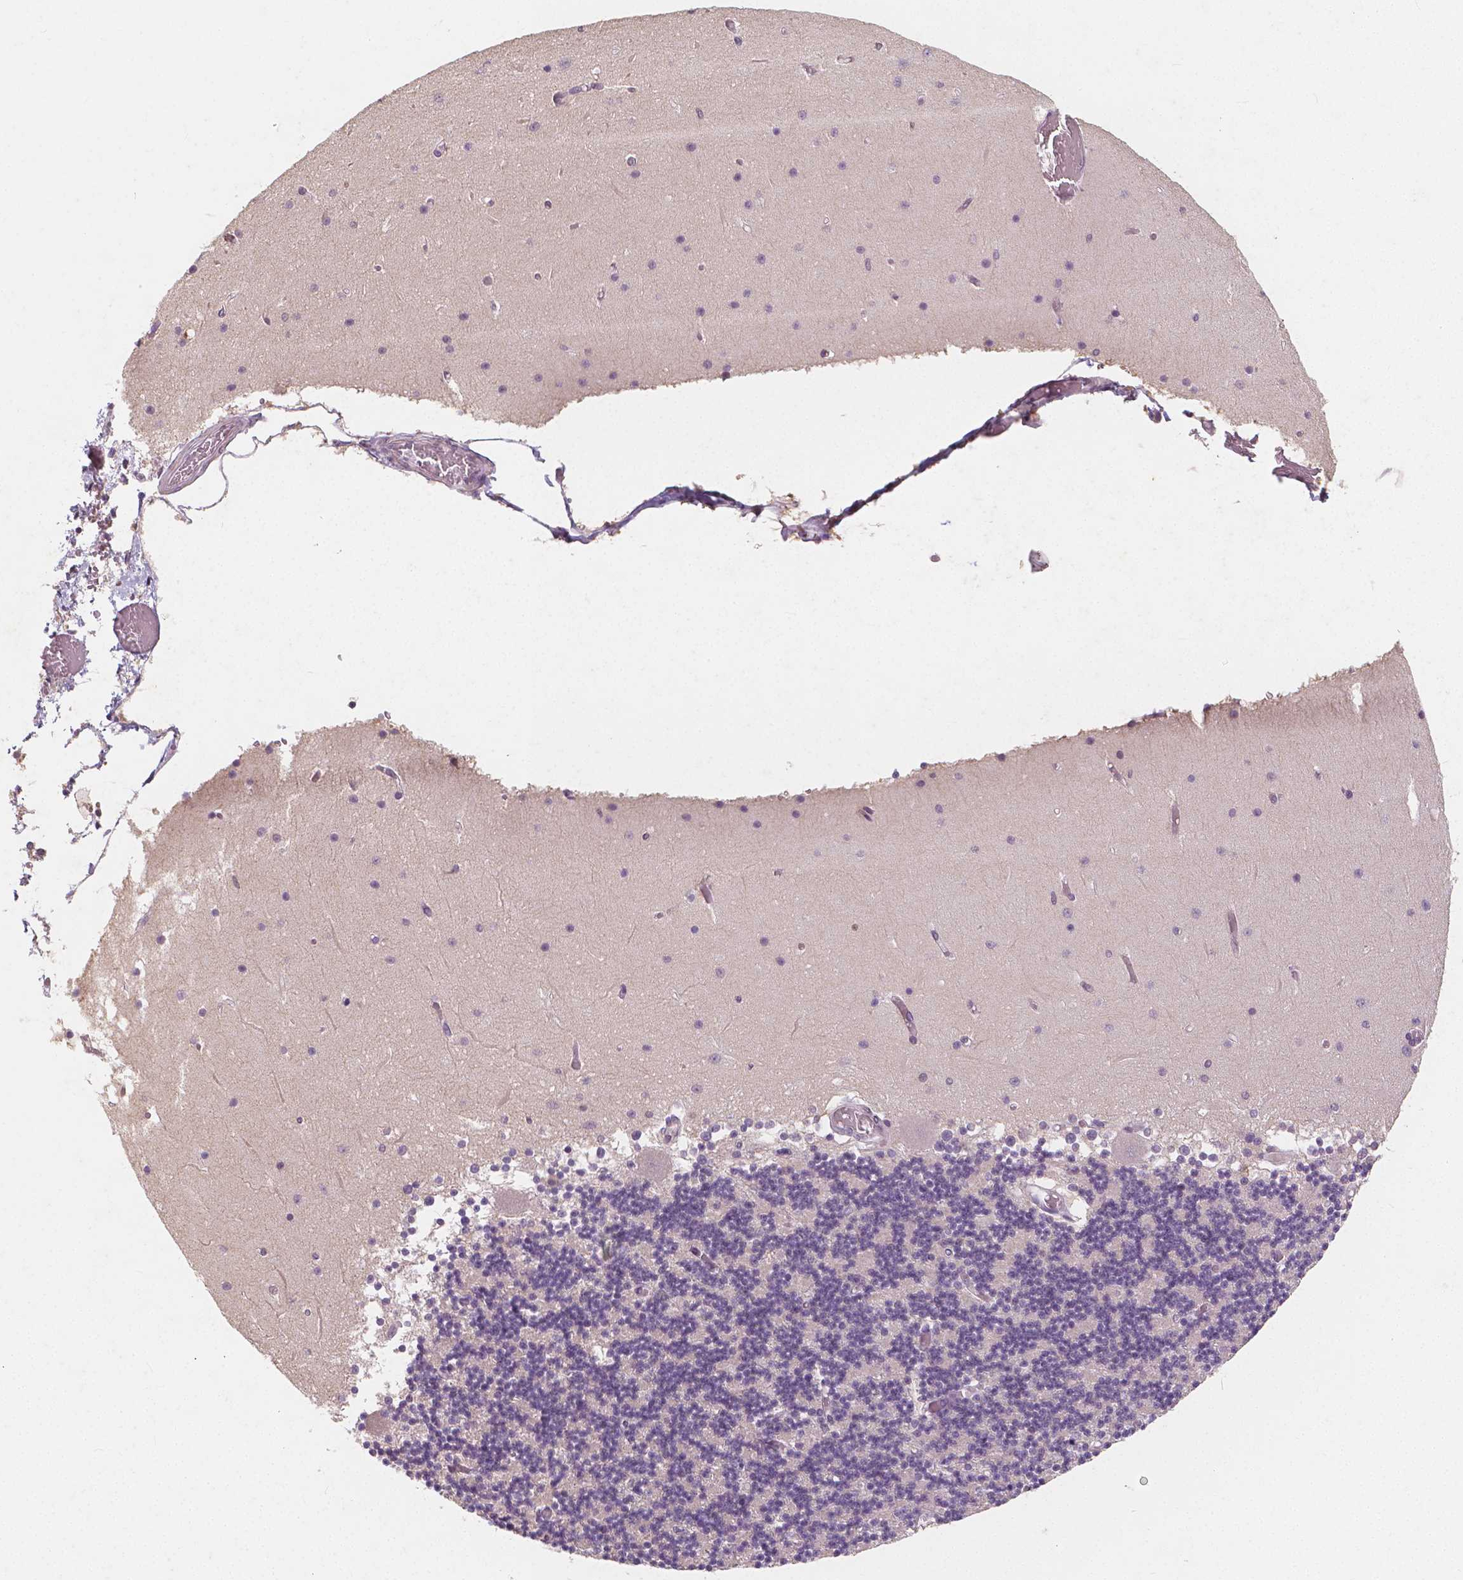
{"staining": {"intensity": "negative", "quantity": "none", "location": "none"}, "tissue": "cerebellum", "cell_type": "Cells in granular layer", "image_type": "normal", "snomed": [{"axis": "morphology", "description": "Normal tissue, NOS"}, {"axis": "topography", "description": "Cerebellum"}], "caption": "IHC of benign cerebellum exhibits no positivity in cells in granular layer.", "gene": "NOLC1", "patient": {"sex": "female", "age": 28}}